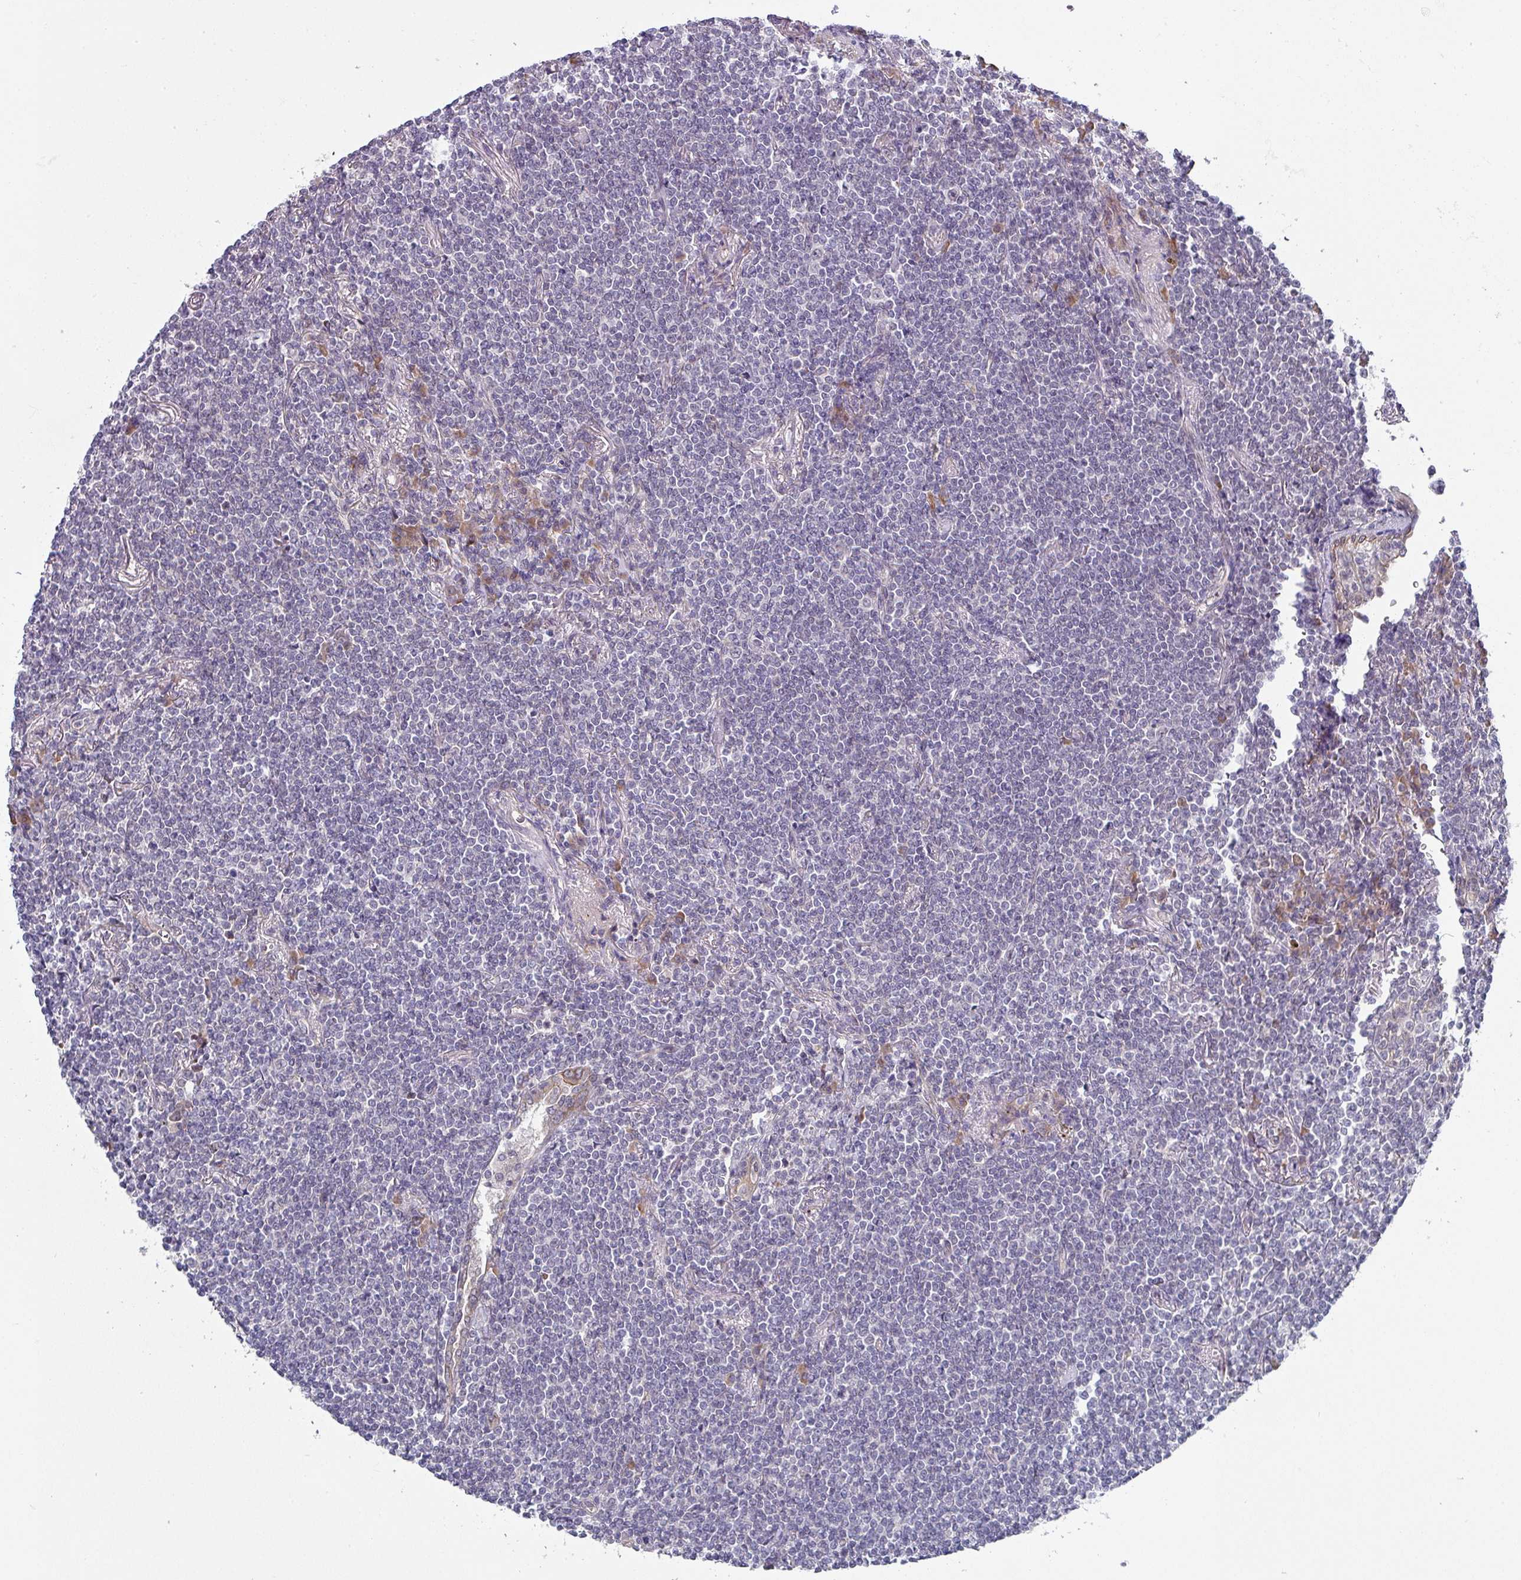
{"staining": {"intensity": "negative", "quantity": "none", "location": "none"}, "tissue": "lymphoma", "cell_type": "Tumor cells", "image_type": "cancer", "snomed": [{"axis": "morphology", "description": "Malignant lymphoma, non-Hodgkin's type, Low grade"}, {"axis": "topography", "description": "Lung"}], "caption": "The histopathology image demonstrates no staining of tumor cells in malignant lymphoma, non-Hodgkin's type (low-grade).", "gene": "TMED5", "patient": {"sex": "female", "age": 71}}